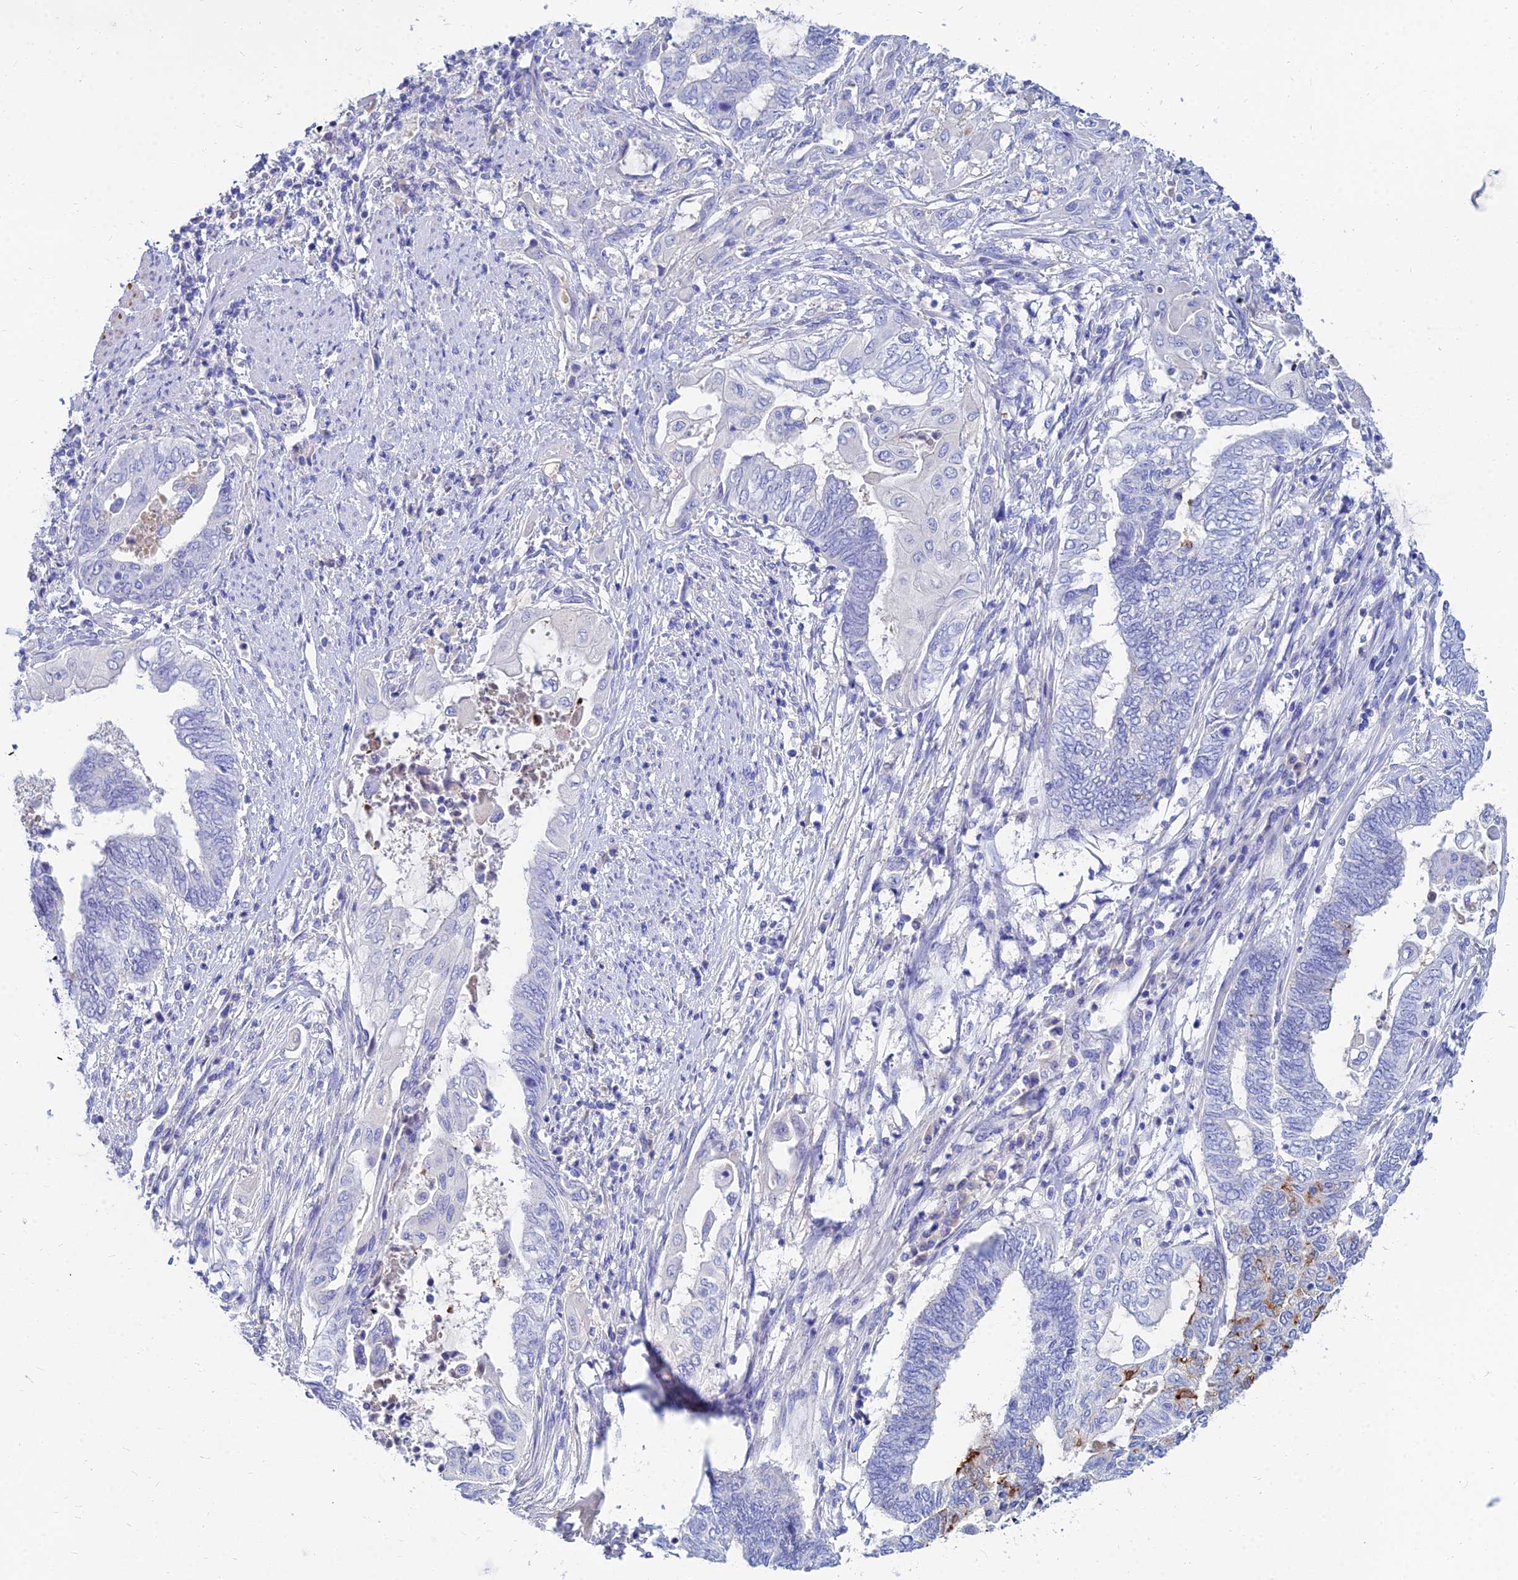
{"staining": {"intensity": "negative", "quantity": "none", "location": "none"}, "tissue": "endometrial cancer", "cell_type": "Tumor cells", "image_type": "cancer", "snomed": [{"axis": "morphology", "description": "Adenocarcinoma, NOS"}, {"axis": "topography", "description": "Uterus"}, {"axis": "topography", "description": "Endometrium"}], "caption": "Protein analysis of endometrial cancer (adenocarcinoma) shows no significant expression in tumor cells. (Immunohistochemistry (ihc), brightfield microscopy, high magnification).", "gene": "ZNF552", "patient": {"sex": "female", "age": 70}}